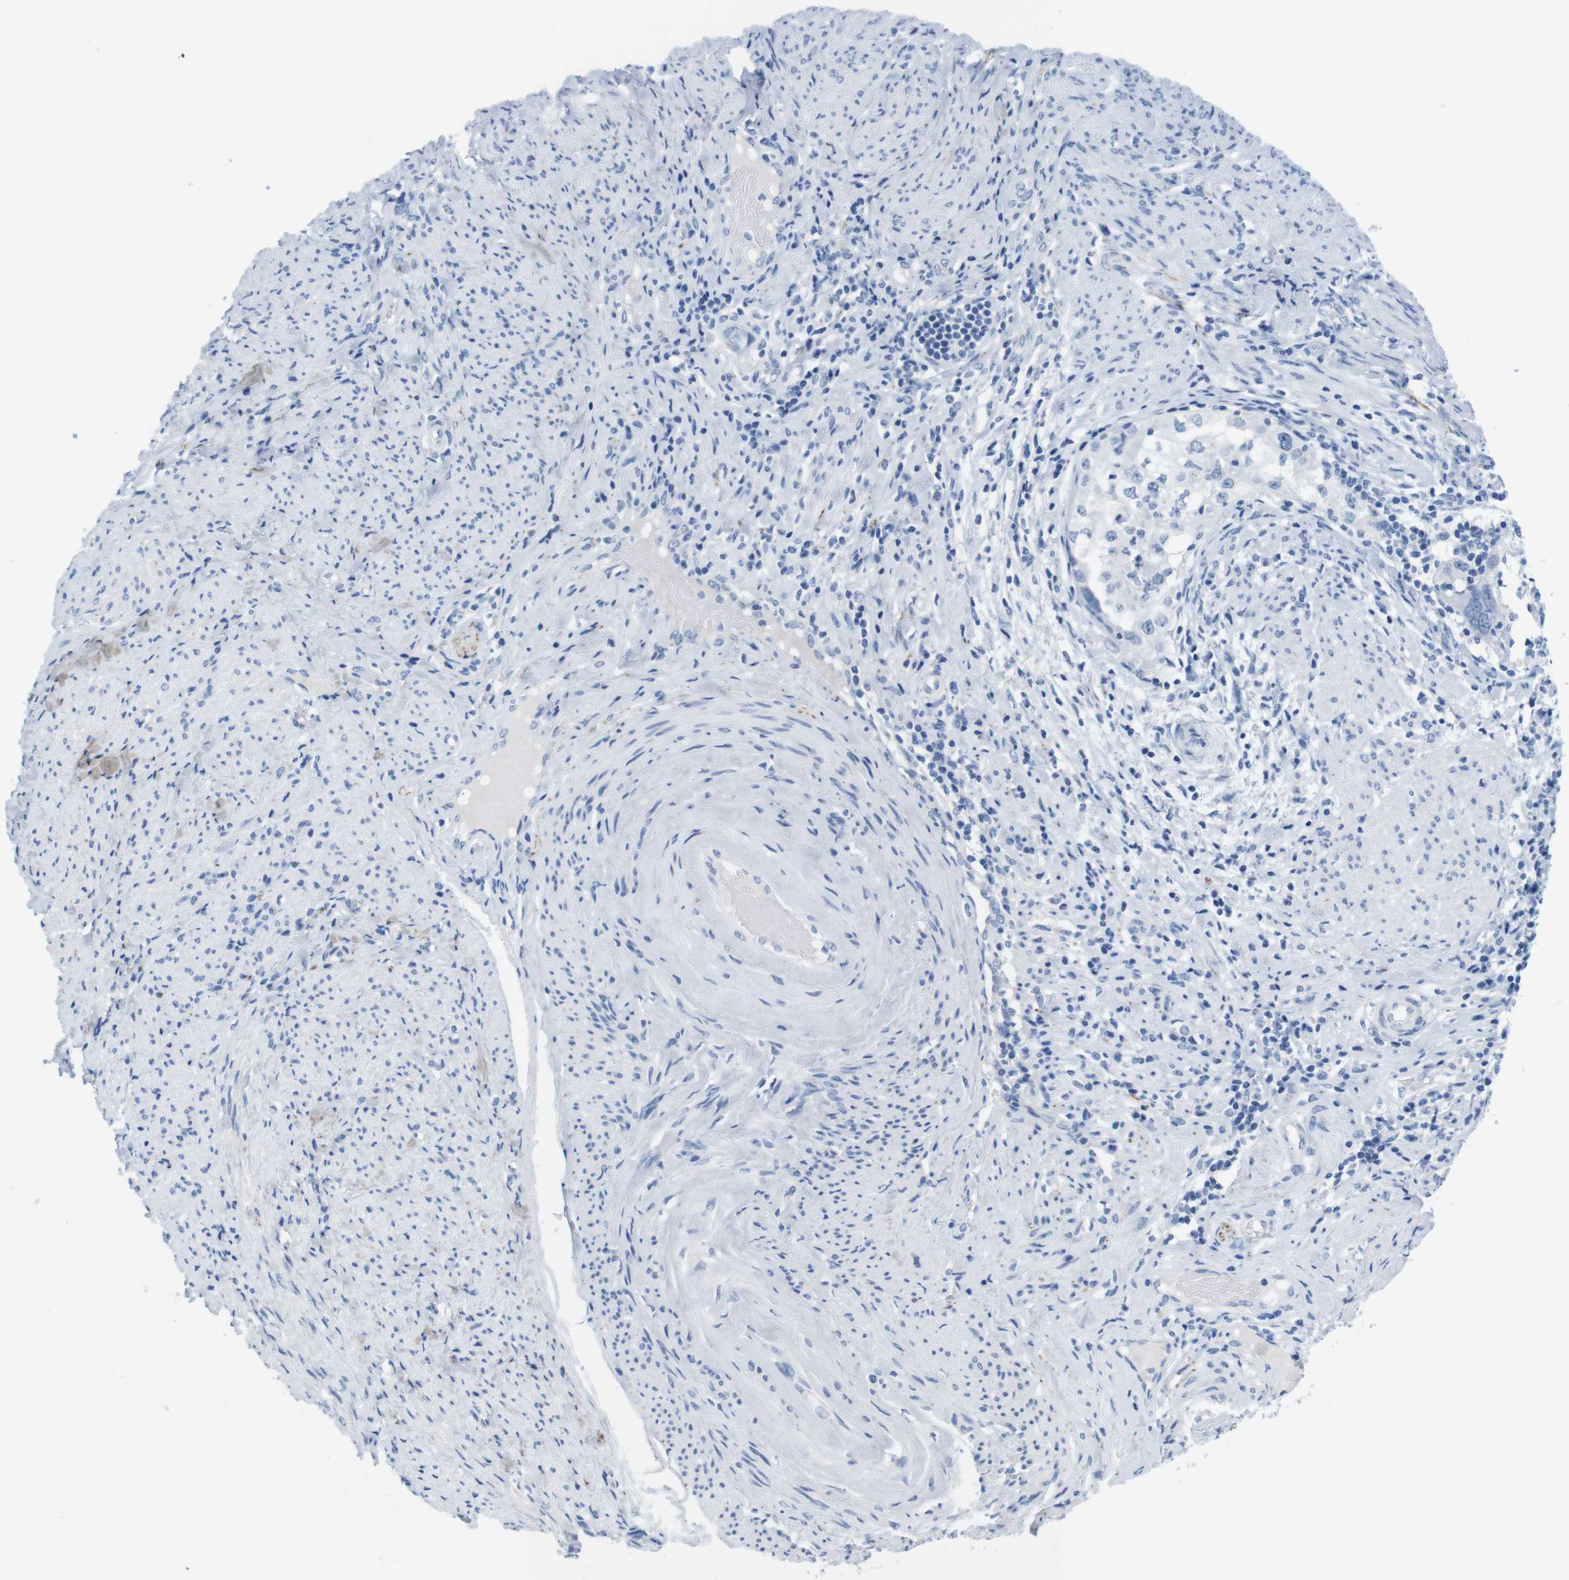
{"staining": {"intensity": "negative", "quantity": "none", "location": "none"}, "tissue": "endometrial cancer", "cell_type": "Tumor cells", "image_type": "cancer", "snomed": [{"axis": "morphology", "description": "Adenocarcinoma, NOS"}, {"axis": "topography", "description": "Endometrium"}], "caption": "The image displays no staining of tumor cells in endometrial cancer (adenocarcinoma).", "gene": "MAP6", "patient": {"sex": "female", "age": 85}}